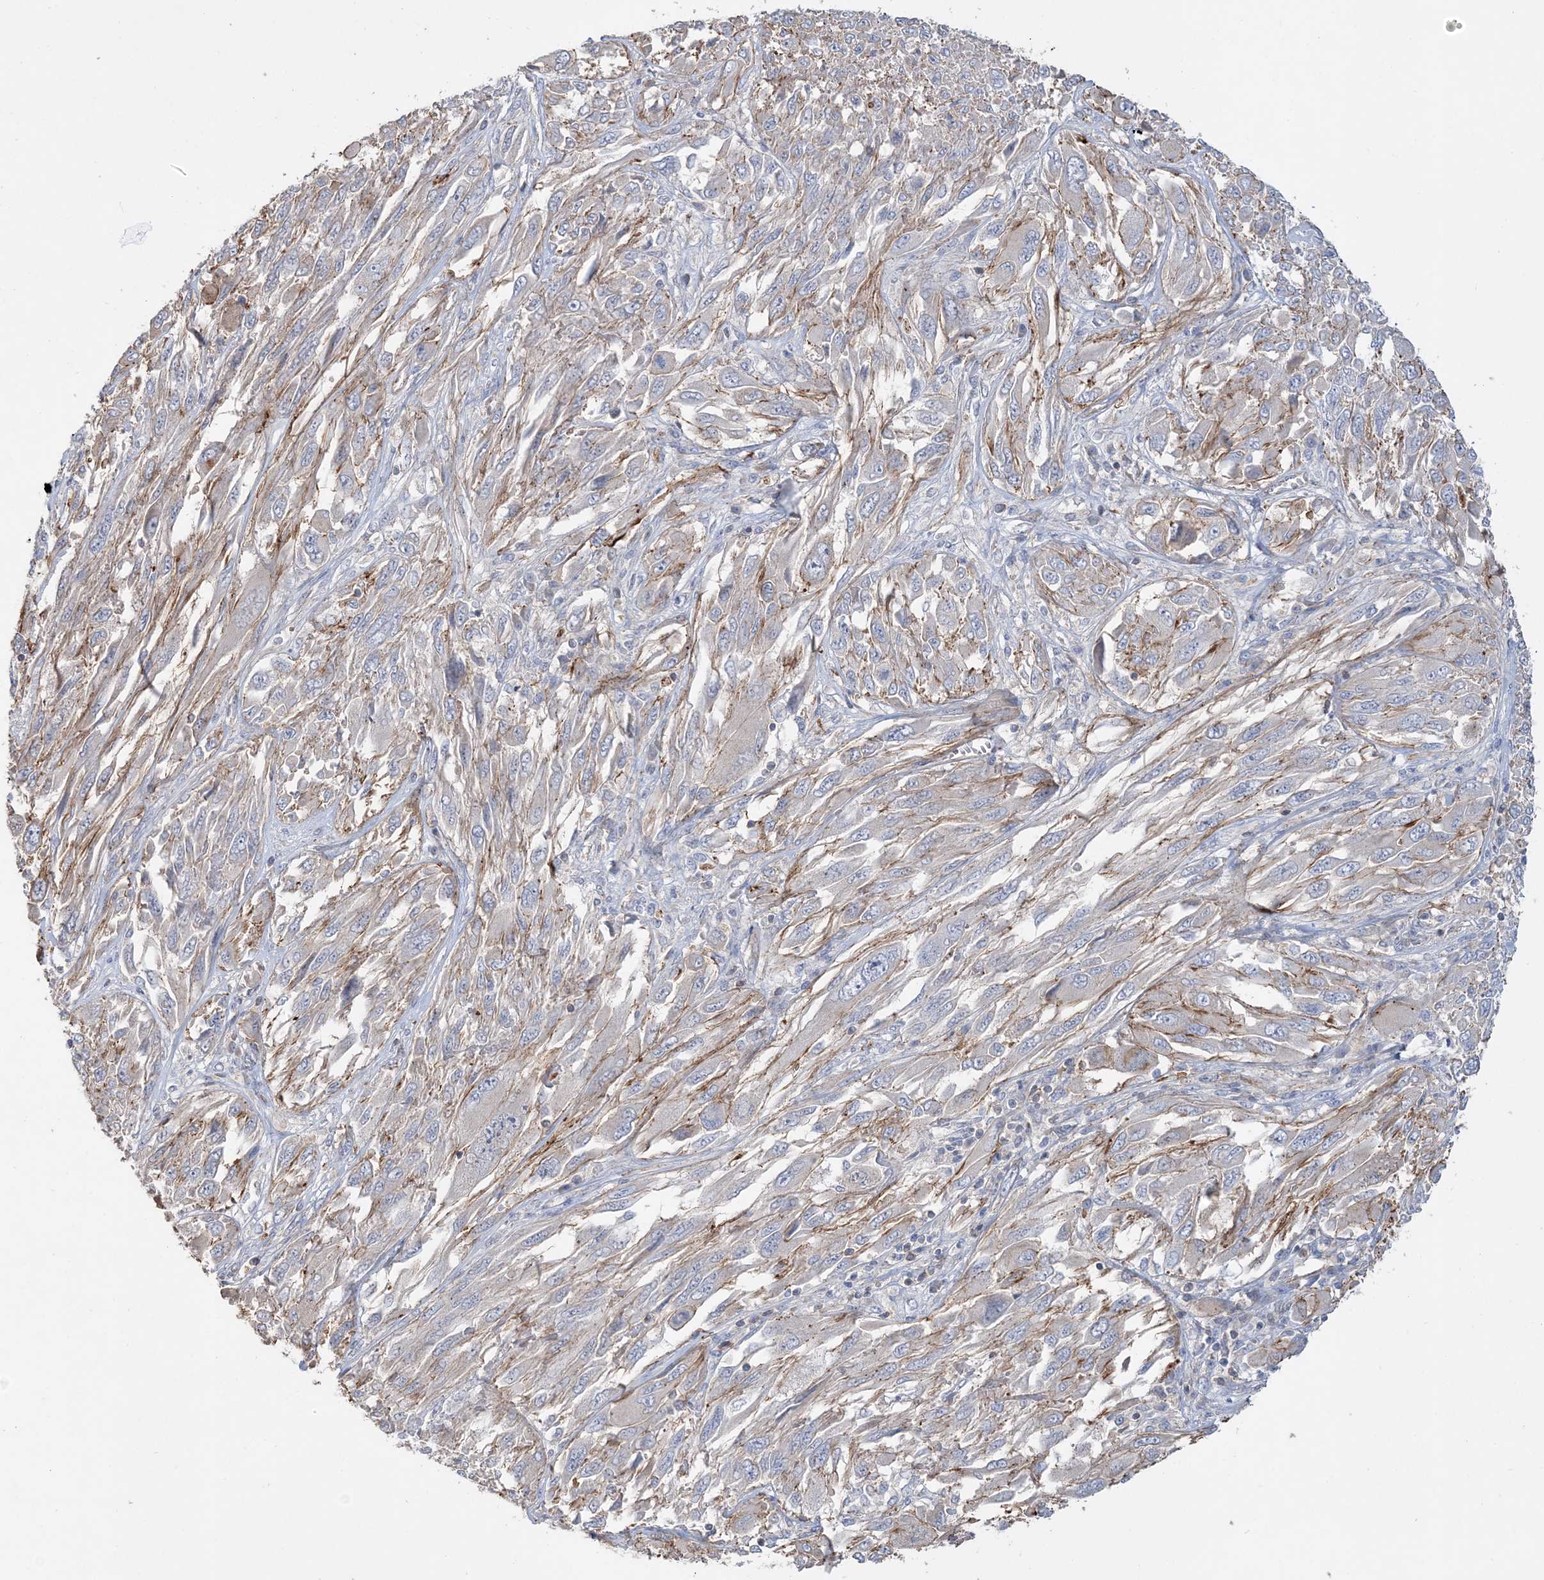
{"staining": {"intensity": "negative", "quantity": "none", "location": "none"}, "tissue": "melanoma", "cell_type": "Tumor cells", "image_type": "cancer", "snomed": [{"axis": "morphology", "description": "Malignant melanoma, NOS"}, {"axis": "topography", "description": "Skin"}], "caption": "This is an immunohistochemistry histopathology image of human melanoma. There is no expression in tumor cells.", "gene": "PIGC", "patient": {"sex": "female", "age": 91}}